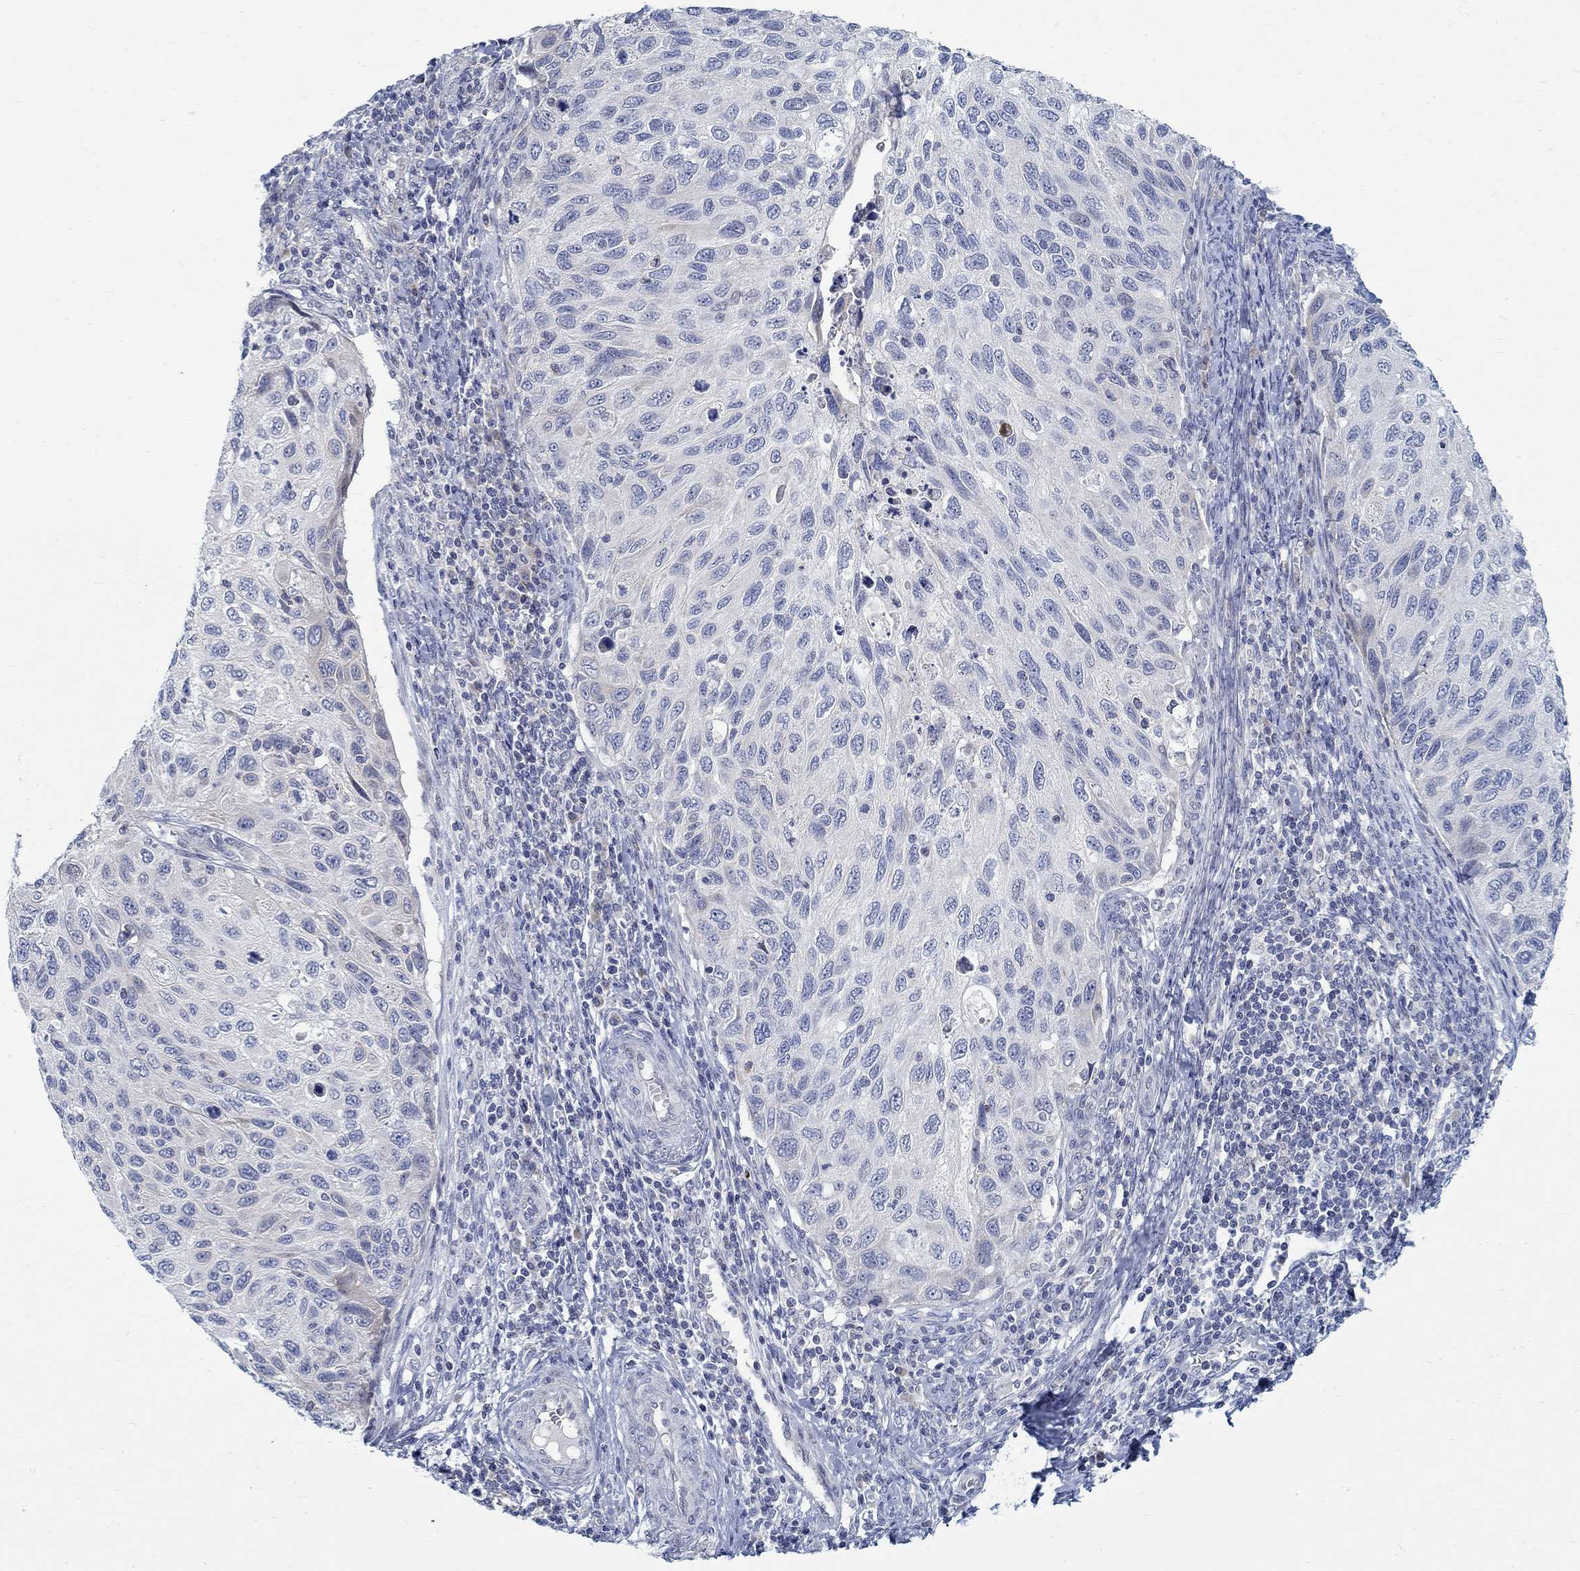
{"staining": {"intensity": "negative", "quantity": "none", "location": "none"}, "tissue": "cervical cancer", "cell_type": "Tumor cells", "image_type": "cancer", "snomed": [{"axis": "morphology", "description": "Squamous cell carcinoma, NOS"}, {"axis": "topography", "description": "Cervix"}], "caption": "Tumor cells are negative for protein expression in human cervical cancer (squamous cell carcinoma).", "gene": "ANO7", "patient": {"sex": "female", "age": 70}}